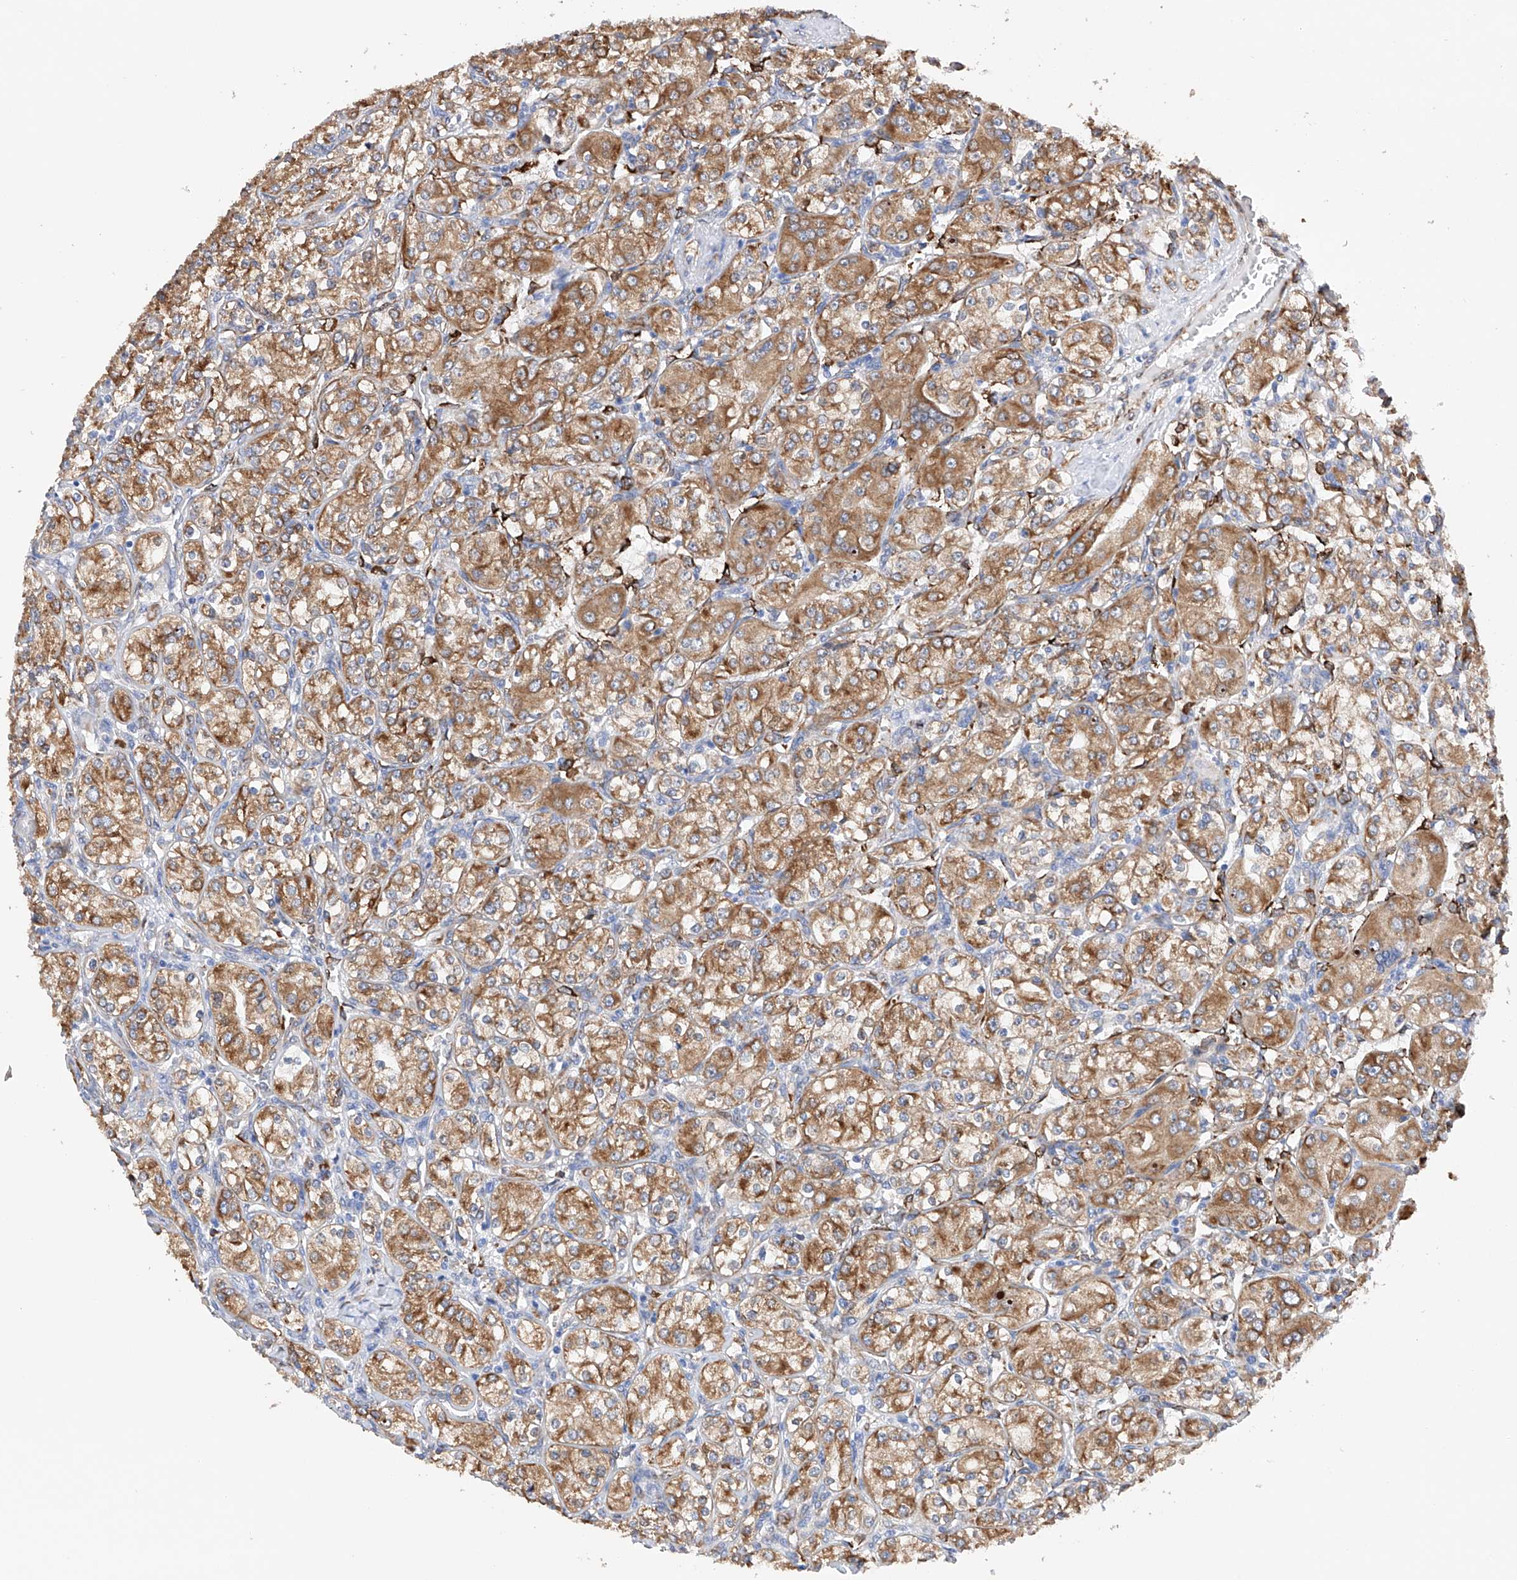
{"staining": {"intensity": "moderate", "quantity": ">75%", "location": "cytoplasmic/membranous"}, "tissue": "renal cancer", "cell_type": "Tumor cells", "image_type": "cancer", "snomed": [{"axis": "morphology", "description": "Adenocarcinoma, NOS"}, {"axis": "topography", "description": "Kidney"}], "caption": "Renal cancer (adenocarcinoma) stained with DAB immunohistochemistry (IHC) reveals medium levels of moderate cytoplasmic/membranous positivity in approximately >75% of tumor cells.", "gene": "PDIA5", "patient": {"sex": "male", "age": 77}}